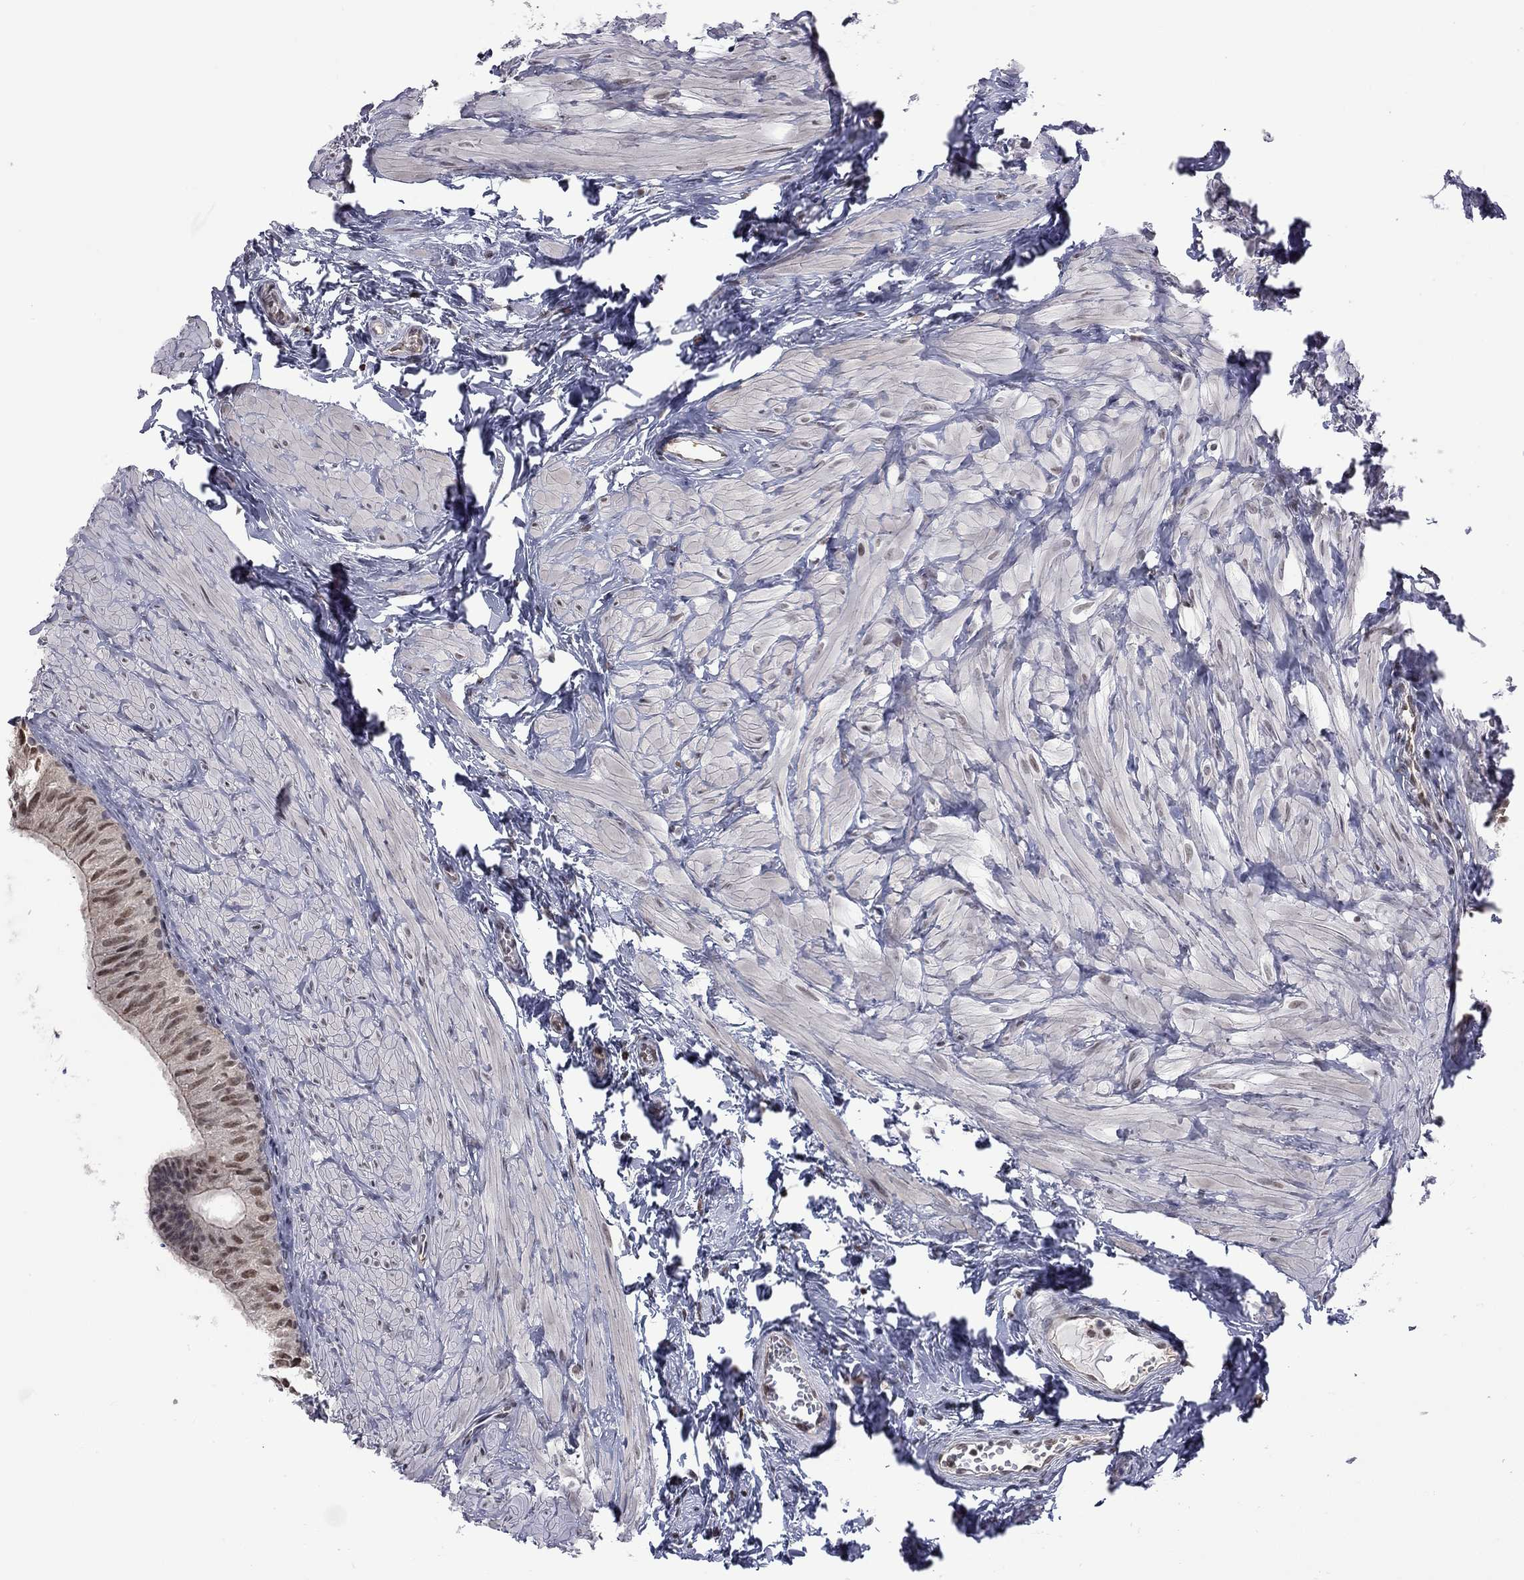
{"staining": {"intensity": "weak", "quantity": "<25%", "location": "nuclear"}, "tissue": "epididymis", "cell_type": "Glandular cells", "image_type": "normal", "snomed": [{"axis": "morphology", "description": "Normal tissue, NOS"}, {"axis": "topography", "description": "Epididymis"}], "caption": "IHC of benign epididymis reveals no staining in glandular cells. Brightfield microscopy of immunohistochemistry (IHC) stained with DAB (3,3'-diaminobenzidine) (brown) and hematoxylin (blue), captured at high magnification.", "gene": "RFWD3", "patient": {"sex": "male", "age": 32}}